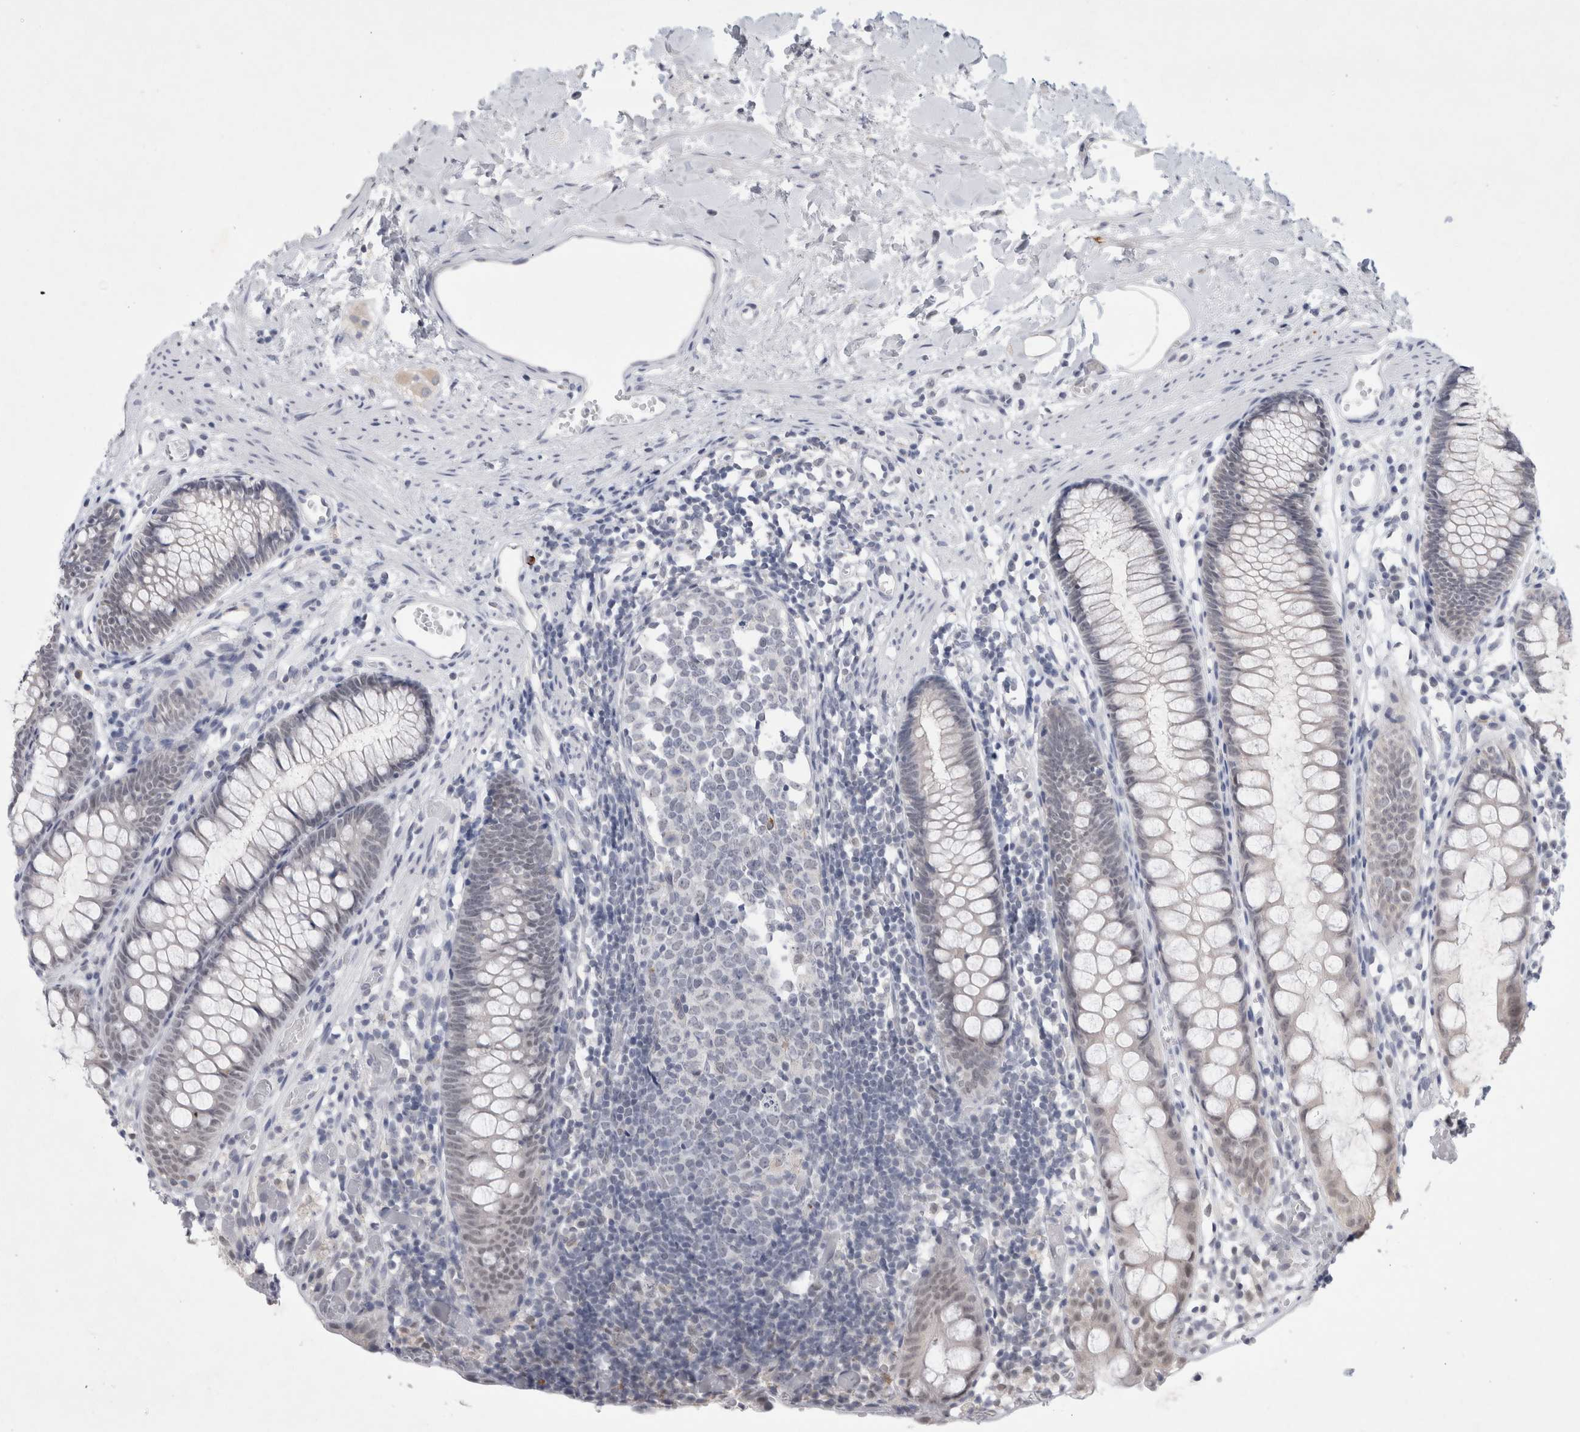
{"staining": {"intensity": "negative", "quantity": "none", "location": "none"}, "tissue": "colon", "cell_type": "Endothelial cells", "image_type": "normal", "snomed": [{"axis": "morphology", "description": "Normal tissue, NOS"}, {"axis": "topography", "description": "Colon"}], "caption": "DAB (3,3'-diaminobenzidine) immunohistochemical staining of unremarkable human colon demonstrates no significant positivity in endothelial cells.", "gene": "NIPA1", "patient": {"sex": "male", "age": 14}}